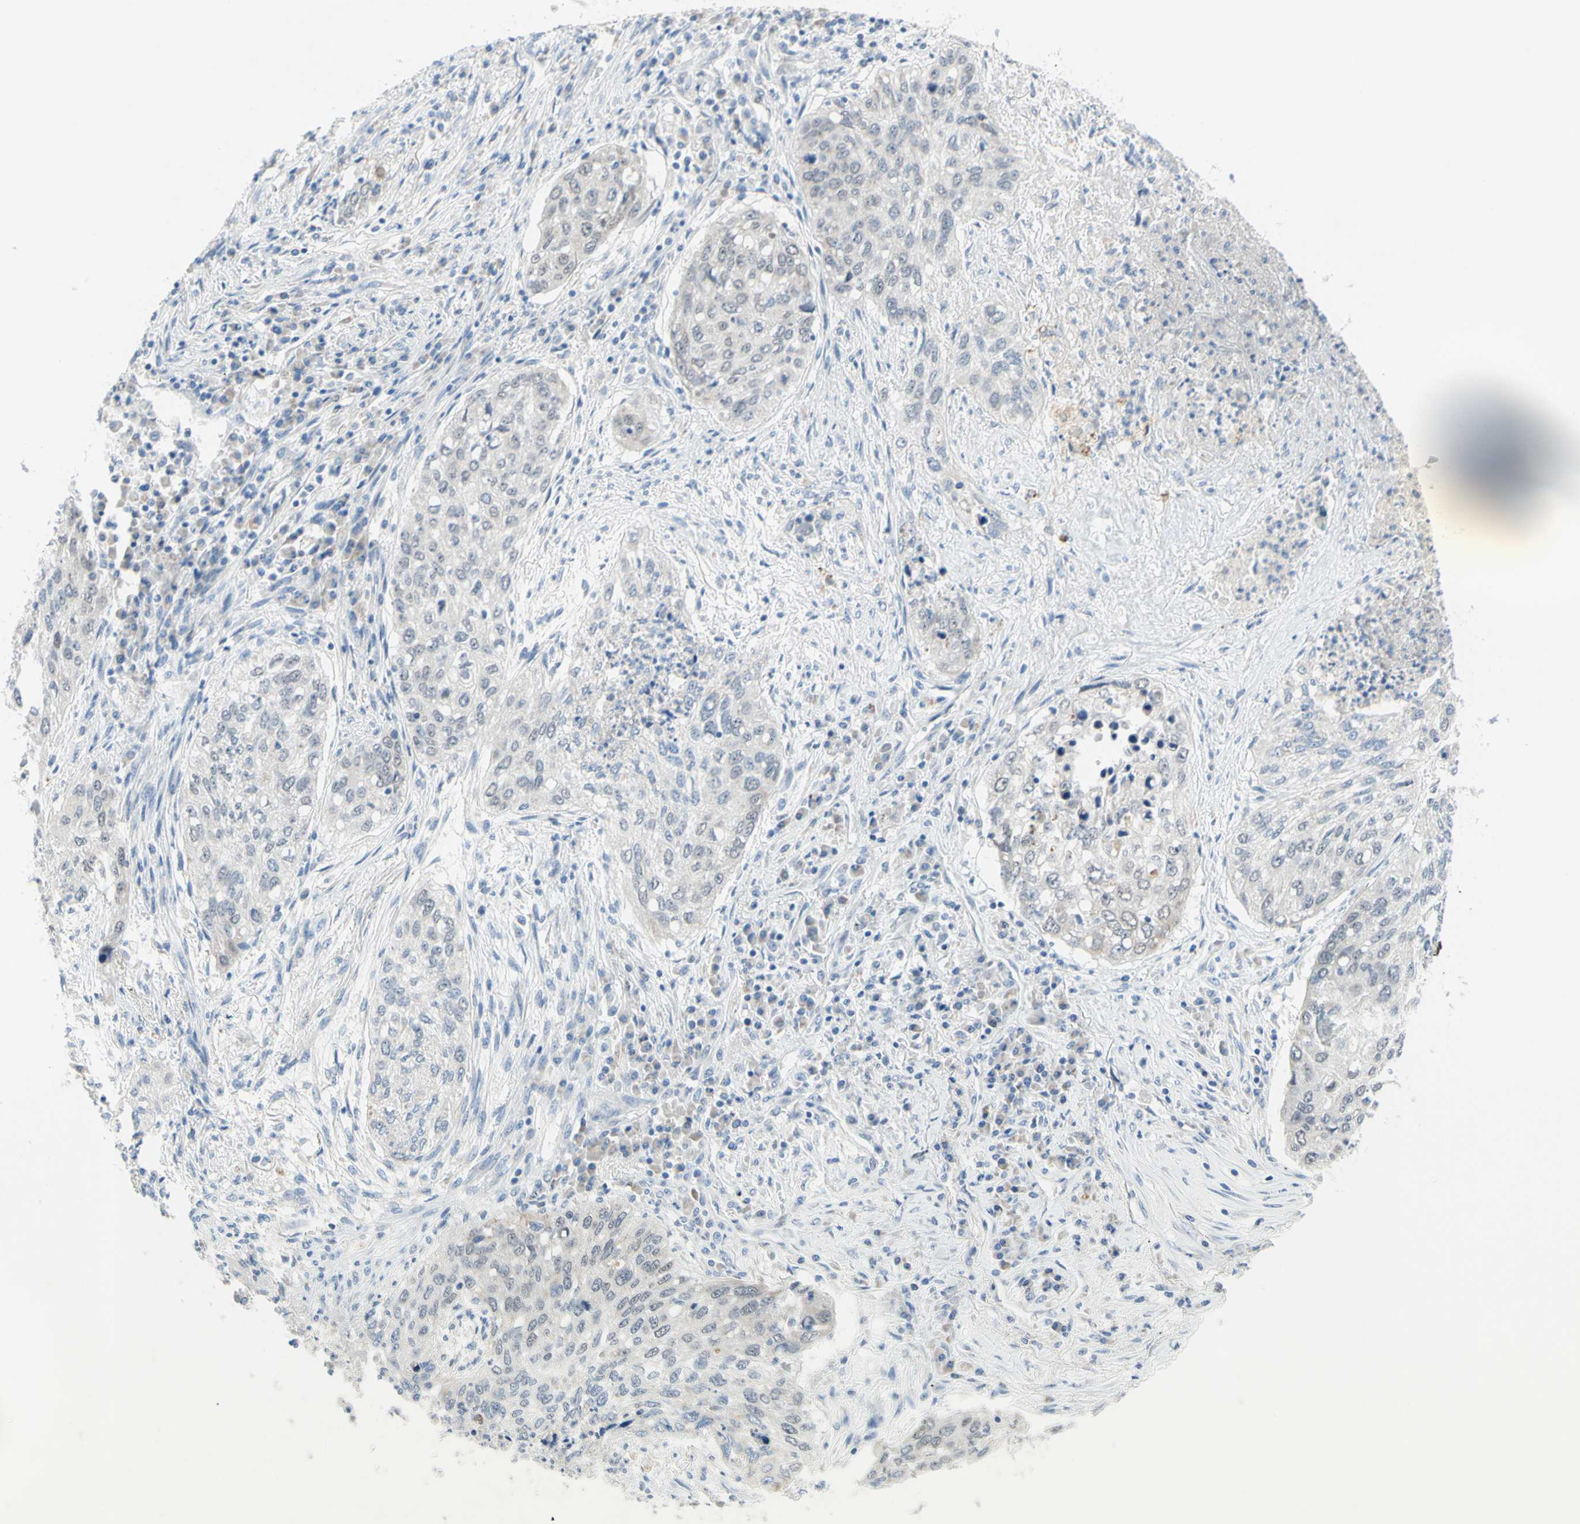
{"staining": {"intensity": "negative", "quantity": "none", "location": "none"}, "tissue": "lung cancer", "cell_type": "Tumor cells", "image_type": "cancer", "snomed": [{"axis": "morphology", "description": "Squamous cell carcinoma, NOS"}, {"axis": "topography", "description": "Lung"}], "caption": "A photomicrograph of squamous cell carcinoma (lung) stained for a protein shows no brown staining in tumor cells. (DAB immunohistochemistry with hematoxylin counter stain).", "gene": "MFF", "patient": {"sex": "female", "age": 63}}